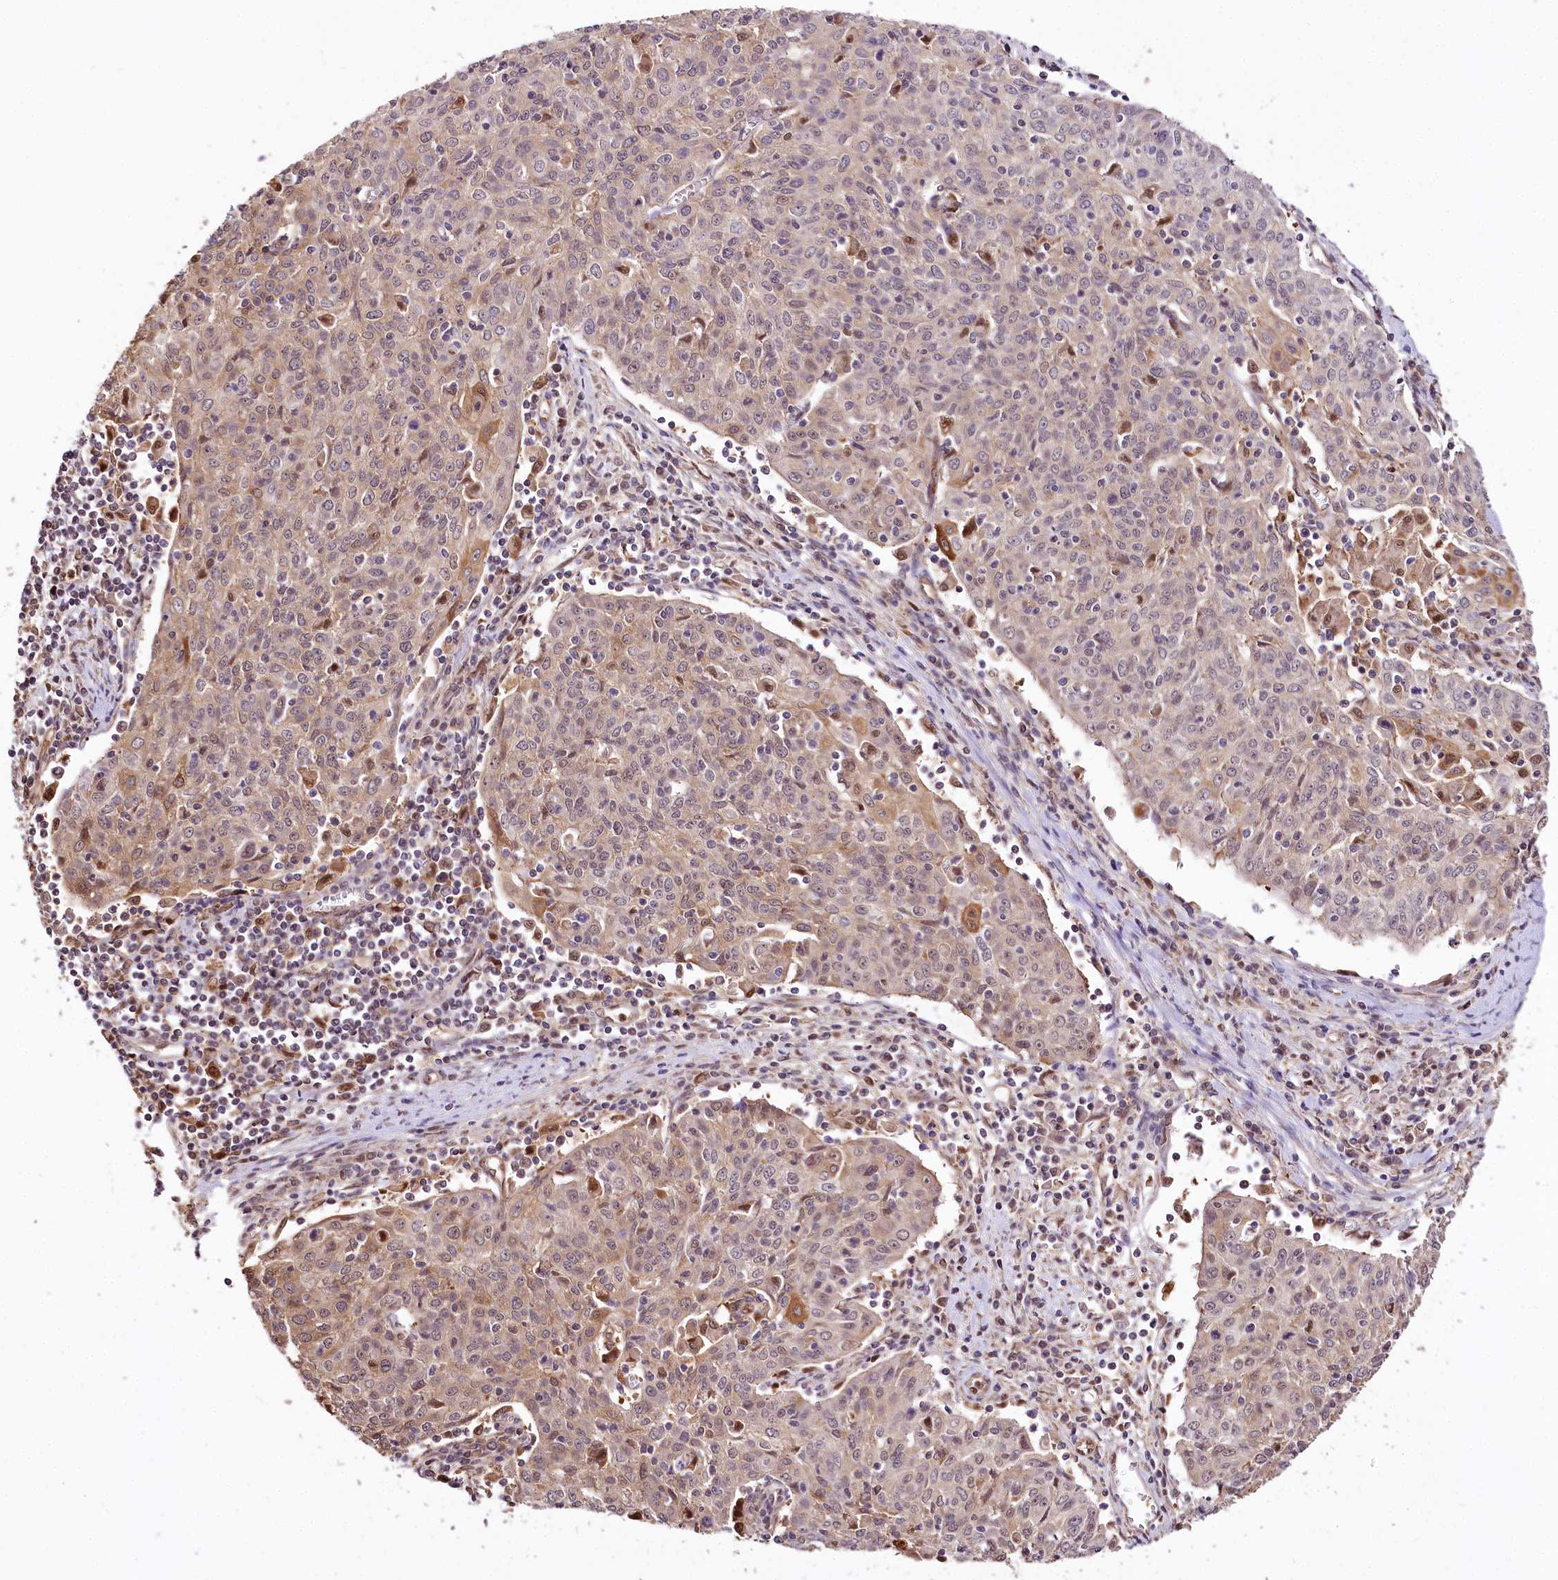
{"staining": {"intensity": "weak", "quantity": ">75%", "location": "cytoplasmic/membranous"}, "tissue": "cervical cancer", "cell_type": "Tumor cells", "image_type": "cancer", "snomed": [{"axis": "morphology", "description": "Squamous cell carcinoma, NOS"}, {"axis": "topography", "description": "Cervix"}], "caption": "Weak cytoplasmic/membranous expression for a protein is identified in approximately >75% of tumor cells of cervical cancer (squamous cell carcinoma) using immunohistochemistry.", "gene": "GNL3L", "patient": {"sex": "female", "age": 48}}